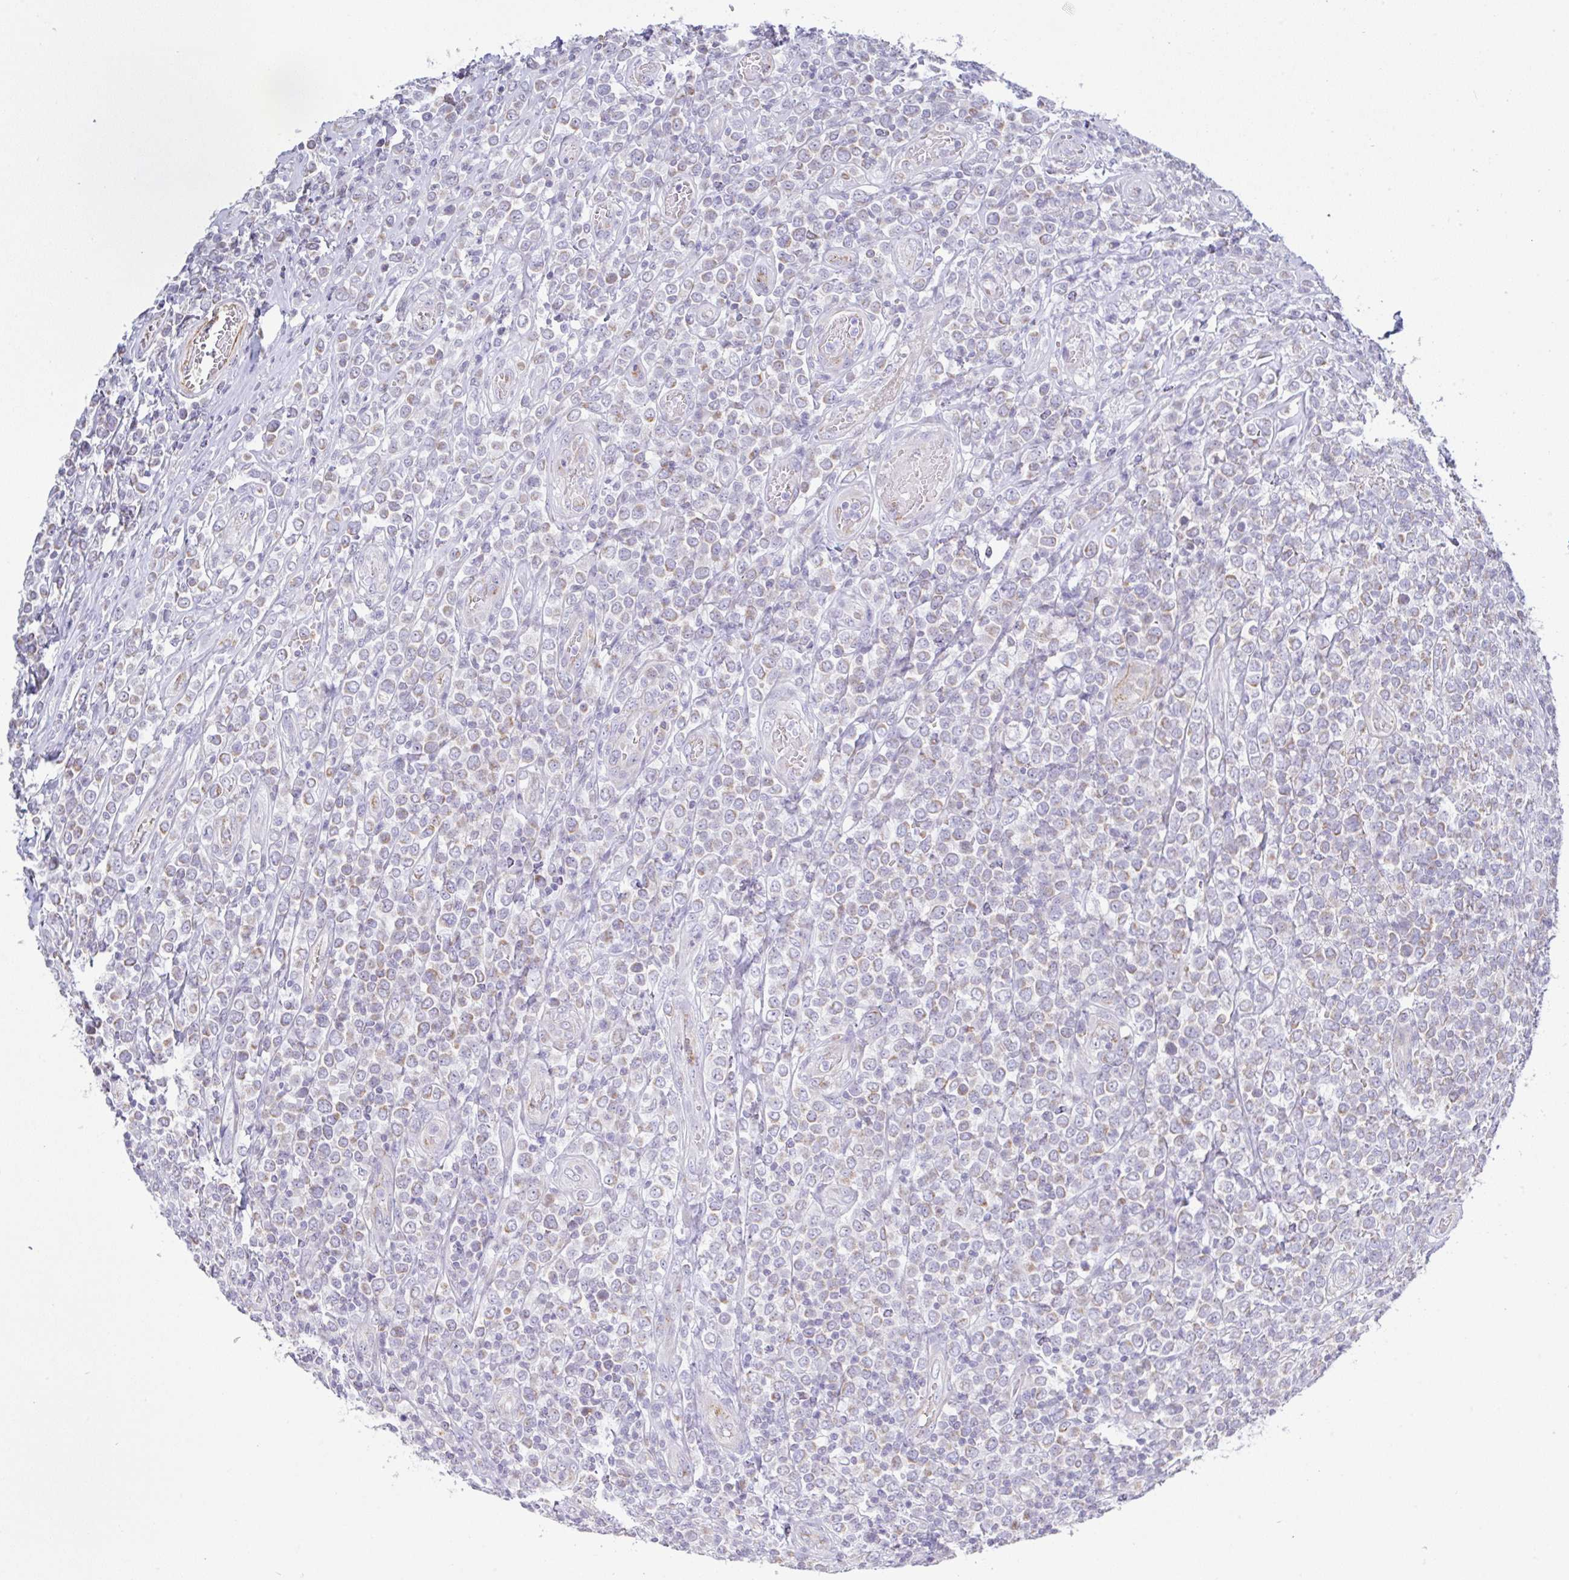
{"staining": {"intensity": "weak", "quantity": "<25%", "location": "cytoplasmic/membranous"}, "tissue": "lymphoma", "cell_type": "Tumor cells", "image_type": "cancer", "snomed": [{"axis": "morphology", "description": "Malignant lymphoma, non-Hodgkin's type, High grade"}, {"axis": "topography", "description": "Soft tissue"}], "caption": "This photomicrograph is of lymphoma stained with immunohistochemistry to label a protein in brown with the nuclei are counter-stained blue. There is no staining in tumor cells.", "gene": "PLCD4", "patient": {"sex": "female", "age": 56}}